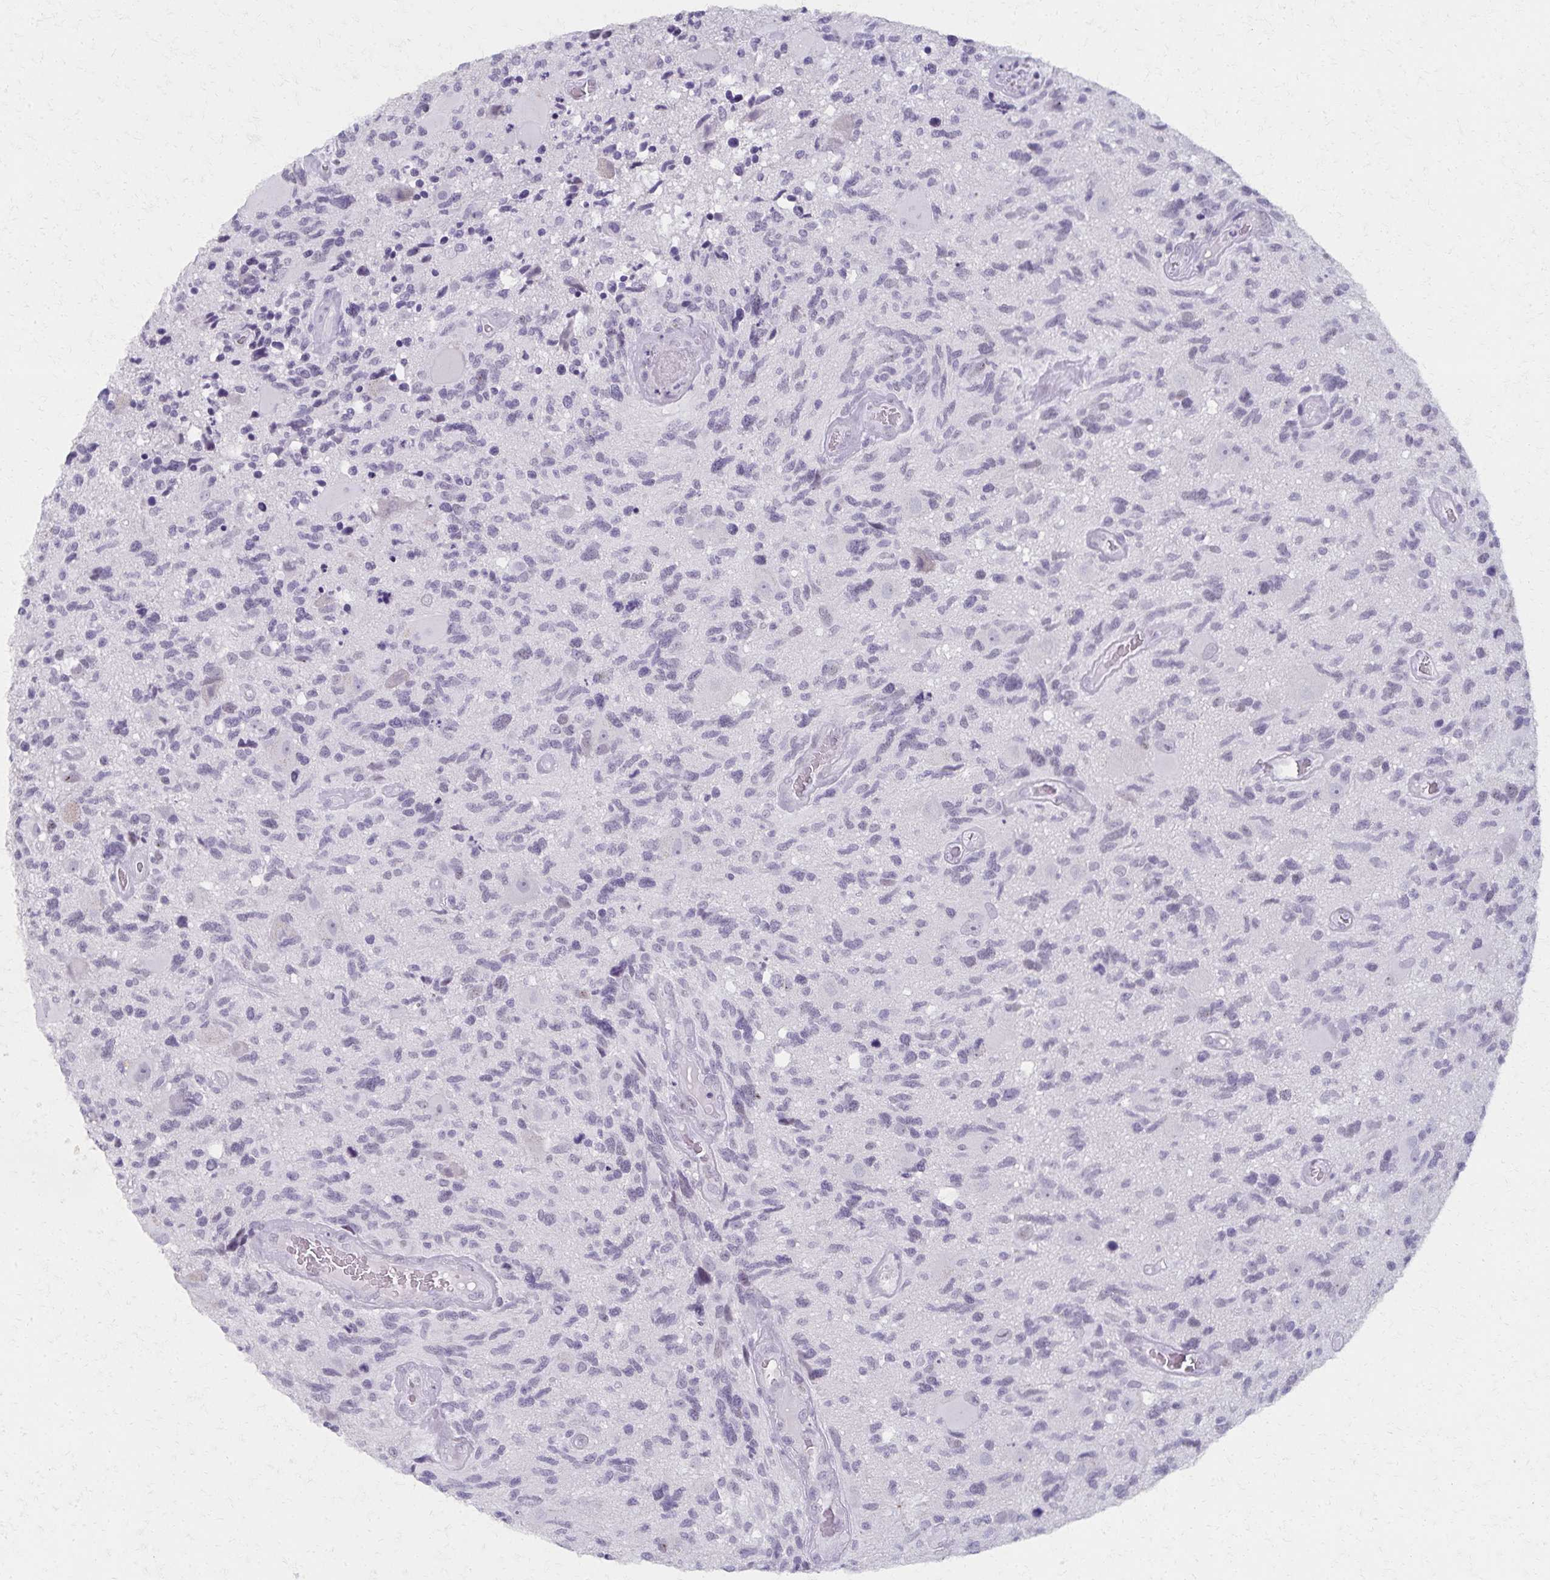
{"staining": {"intensity": "negative", "quantity": "none", "location": "none"}, "tissue": "glioma", "cell_type": "Tumor cells", "image_type": "cancer", "snomed": [{"axis": "morphology", "description": "Glioma, malignant, High grade"}, {"axis": "topography", "description": "Brain"}], "caption": "DAB (3,3'-diaminobenzidine) immunohistochemical staining of malignant glioma (high-grade) exhibits no significant expression in tumor cells.", "gene": "MORC4", "patient": {"sex": "male", "age": 49}}